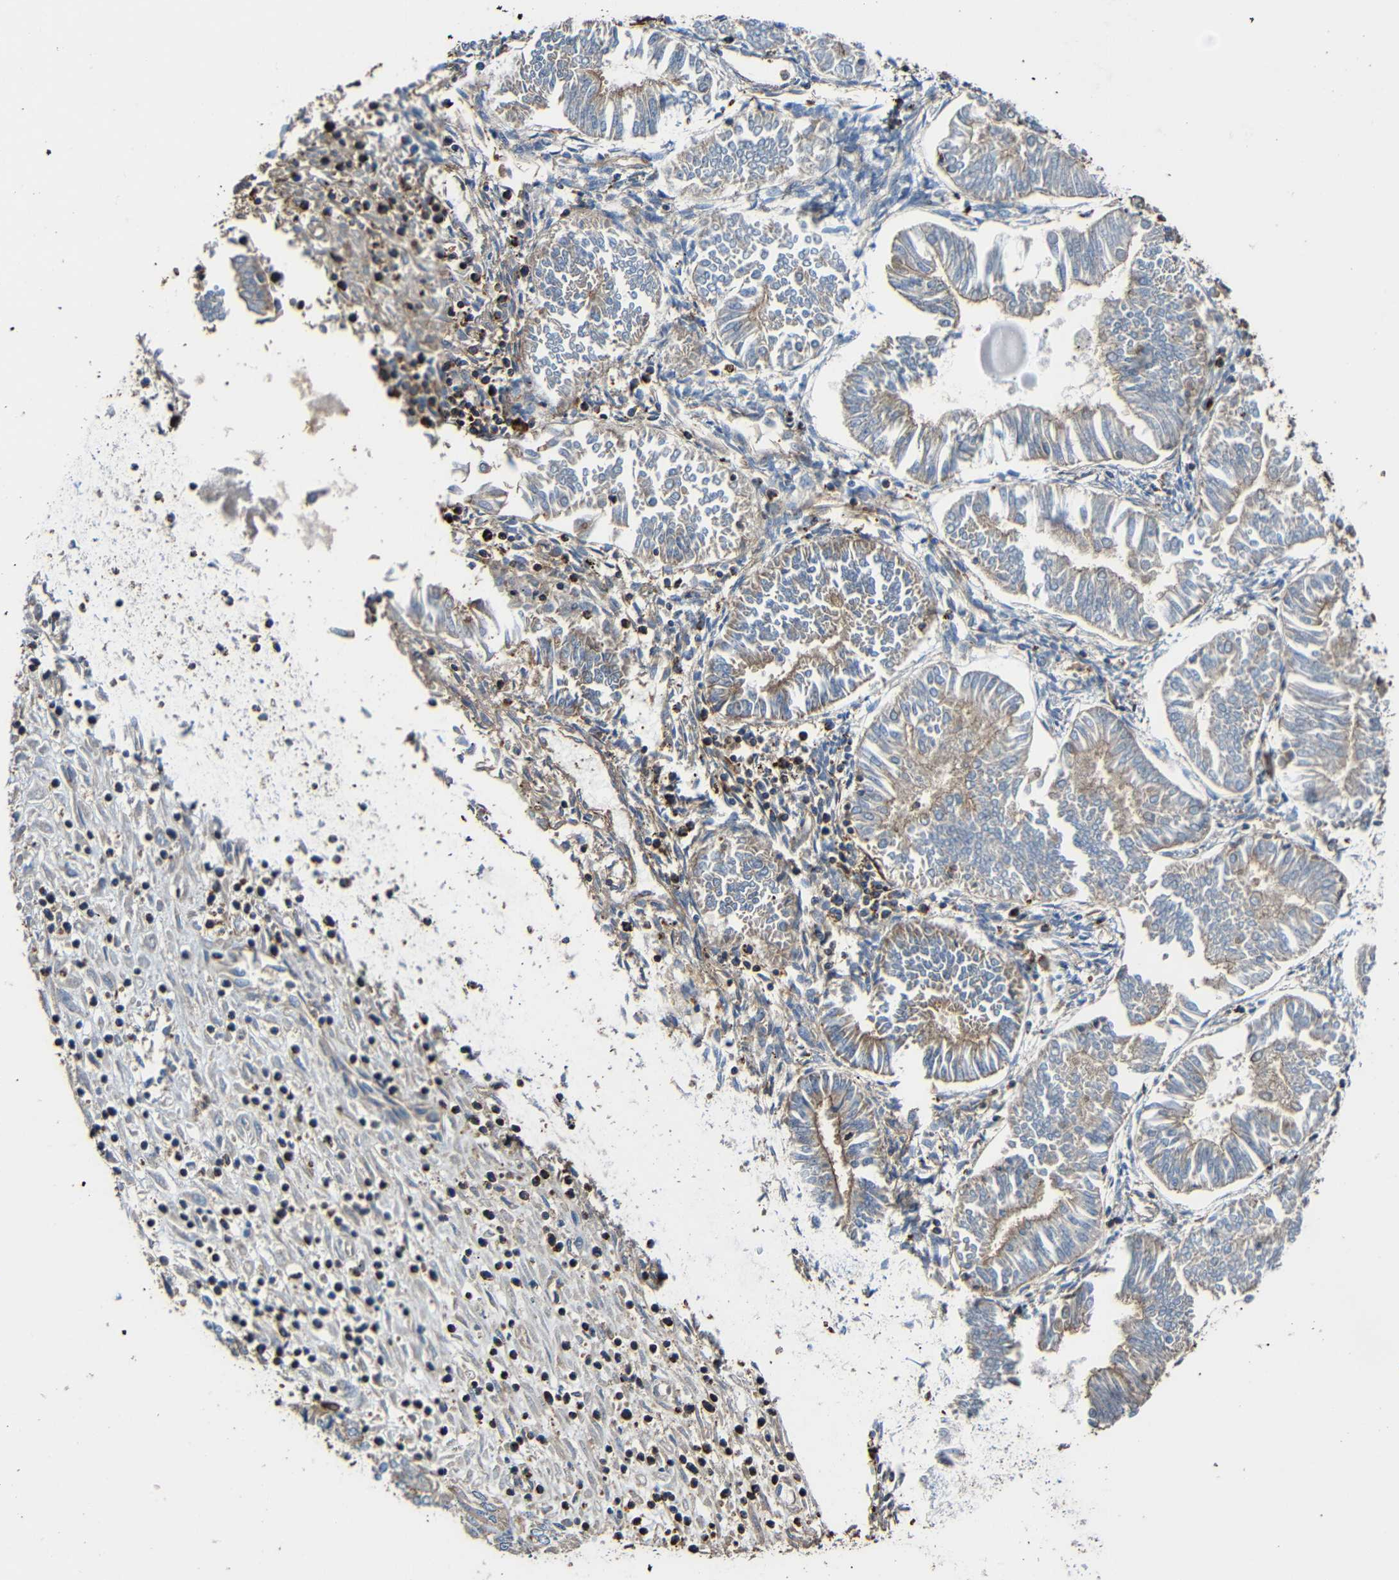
{"staining": {"intensity": "weak", "quantity": "<25%", "location": "cytoplasmic/membranous"}, "tissue": "endometrial cancer", "cell_type": "Tumor cells", "image_type": "cancer", "snomed": [{"axis": "morphology", "description": "Adenocarcinoma, NOS"}, {"axis": "topography", "description": "Endometrium"}], "caption": "A micrograph of endometrial cancer (adenocarcinoma) stained for a protein shows no brown staining in tumor cells. The staining was performed using DAB to visualize the protein expression in brown, while the nuclei were stained in blue with hematoxylin (Magnification: 20x).", "gene": "RHOT2", "patient": {"sex": "female", "age": 53}}